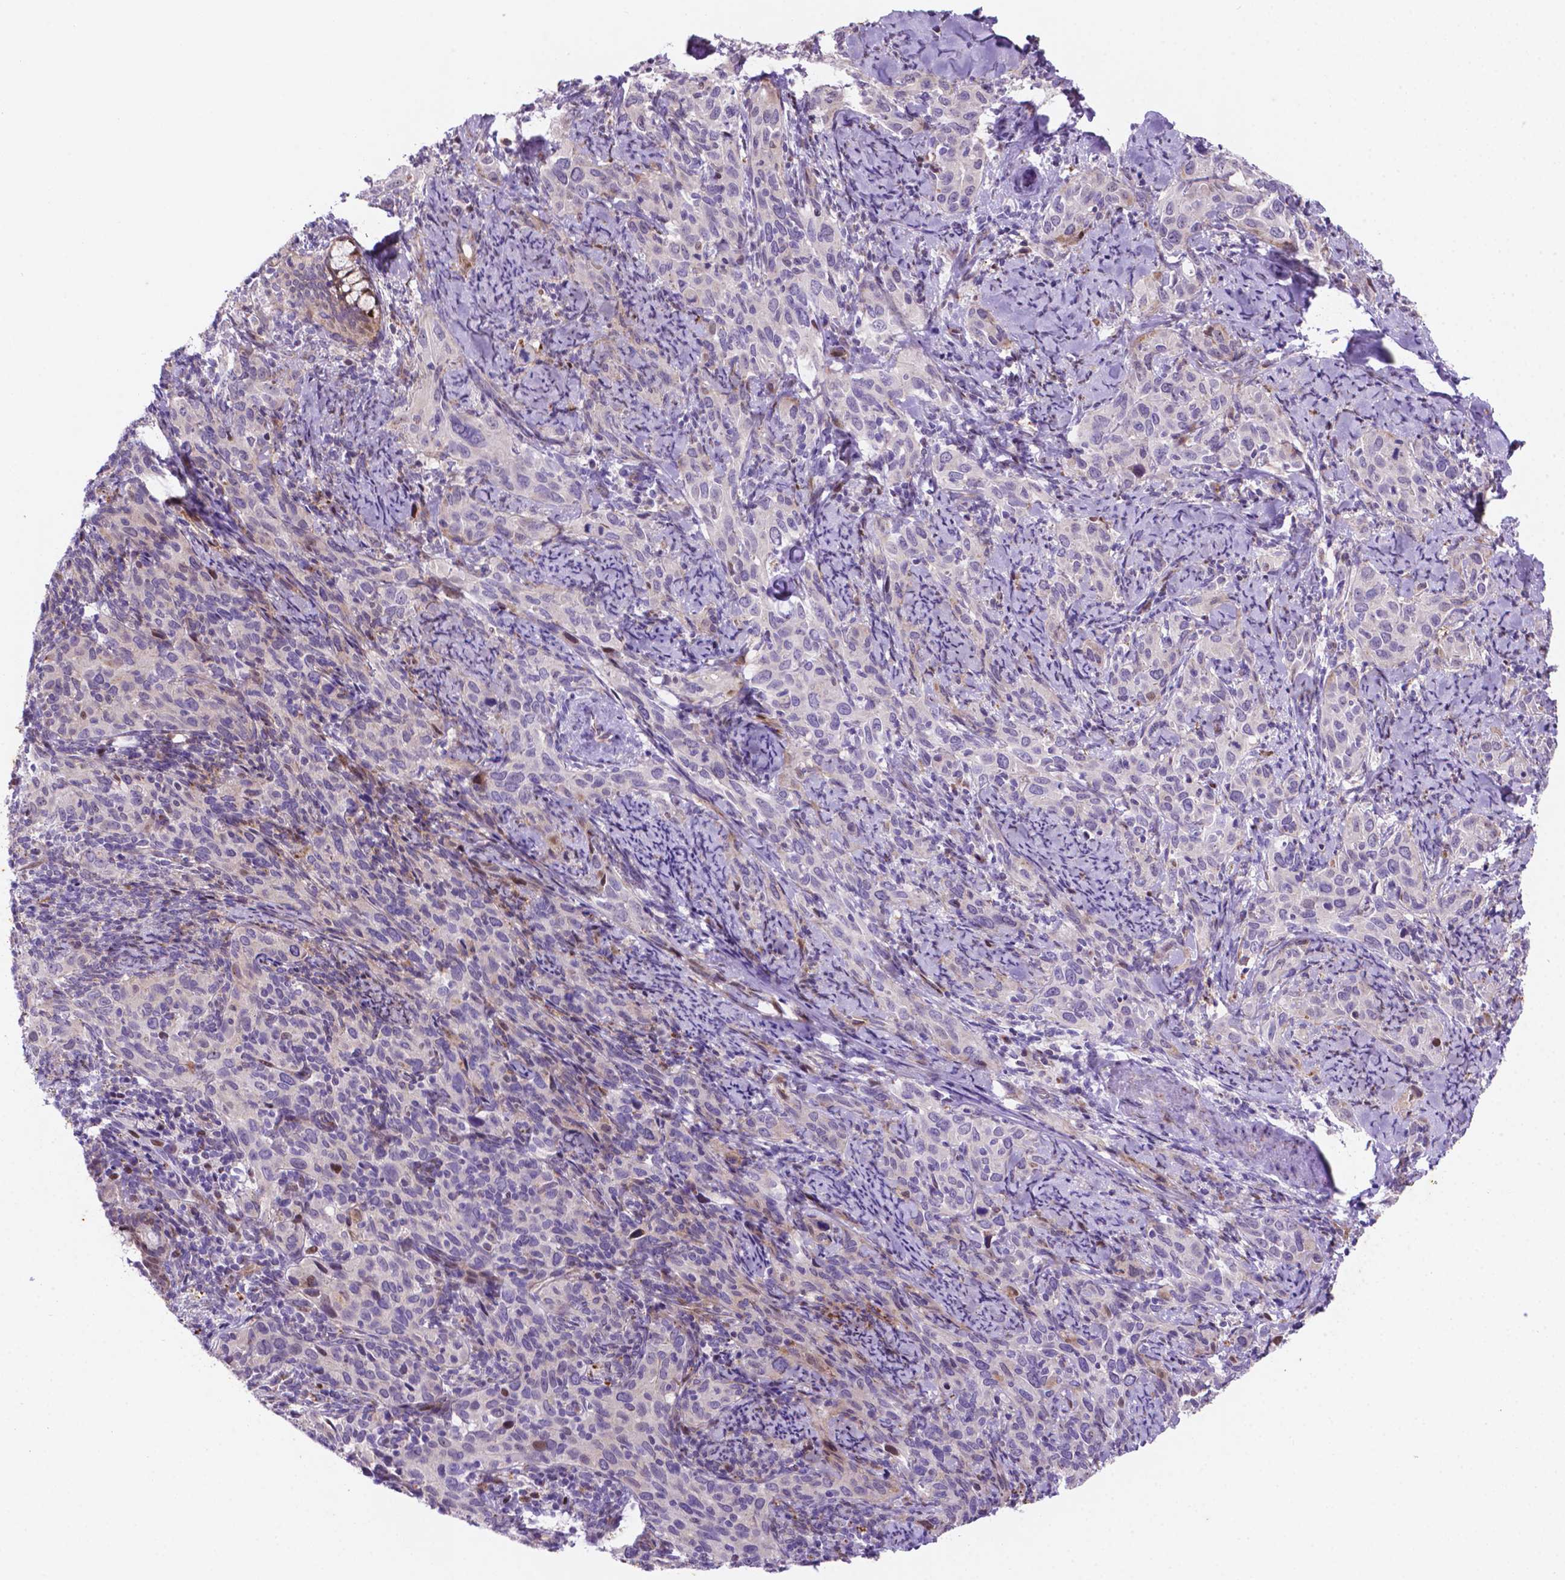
{"staining": {"intensity": "negative", "quantity": "none", "location": "none"}, "tissue": "cervical cancer", "cell_type": "Tumor cells", "image_type": "cancer", "snomed": [{"axis": "morphology", "description": "Squamous cell carcinoma, NOS"}, {"axis": "topography", "description": "Cervix"}], "caption": "Immunohistochemistry micrograph of neoplastic tissue: human cervical cancer stained with DAB (3,3'-diaminobenzidine) shows no significant protein expression in tumor cells.", "gene": "TM4SF20", "patient": {"sex": "female", "age": 51}}